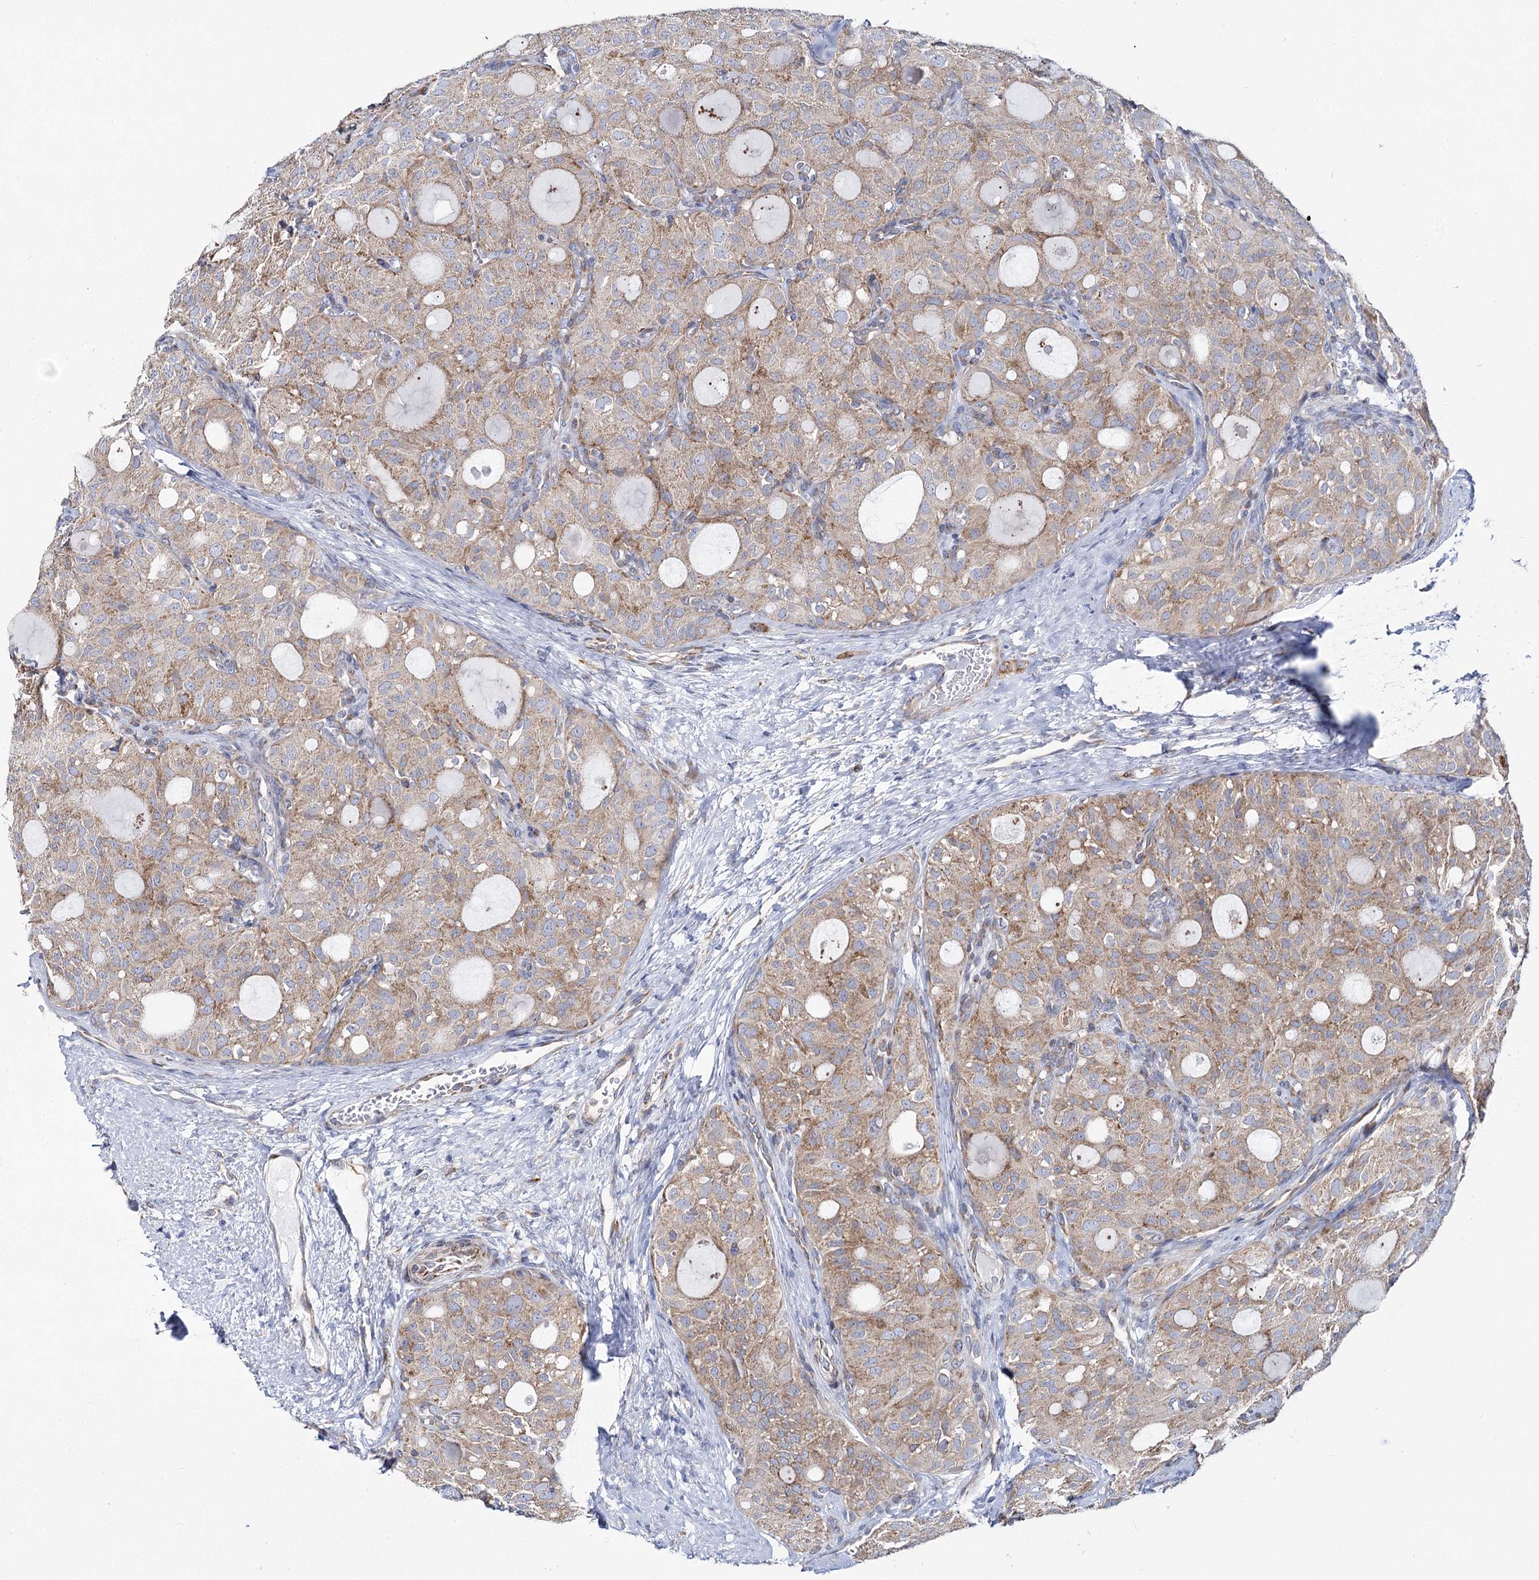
{"staining": {"intensity": "weak", "quantity": "25%-75%", "location": "cytoplasmic/membranous"}, "tissue": "thyroid cancer", "cell_type": "Tumor cells", "image_type": "cancer", "snomed": [{"axis": "morphology", "description": "Follicular adenoma carcinoma, NOS"}, {"axis": "topography", "description": "Thyroid gland"}], "caption": "Tumor cells reveal low levels of weak cytoplasmic/membranous staining in approximately 25%-75% of cells in human thyroid cancer (follicular adenoma carcinoma).", "gene": "THUMPD3", "patient": {"sex": "male", "age": 75}}